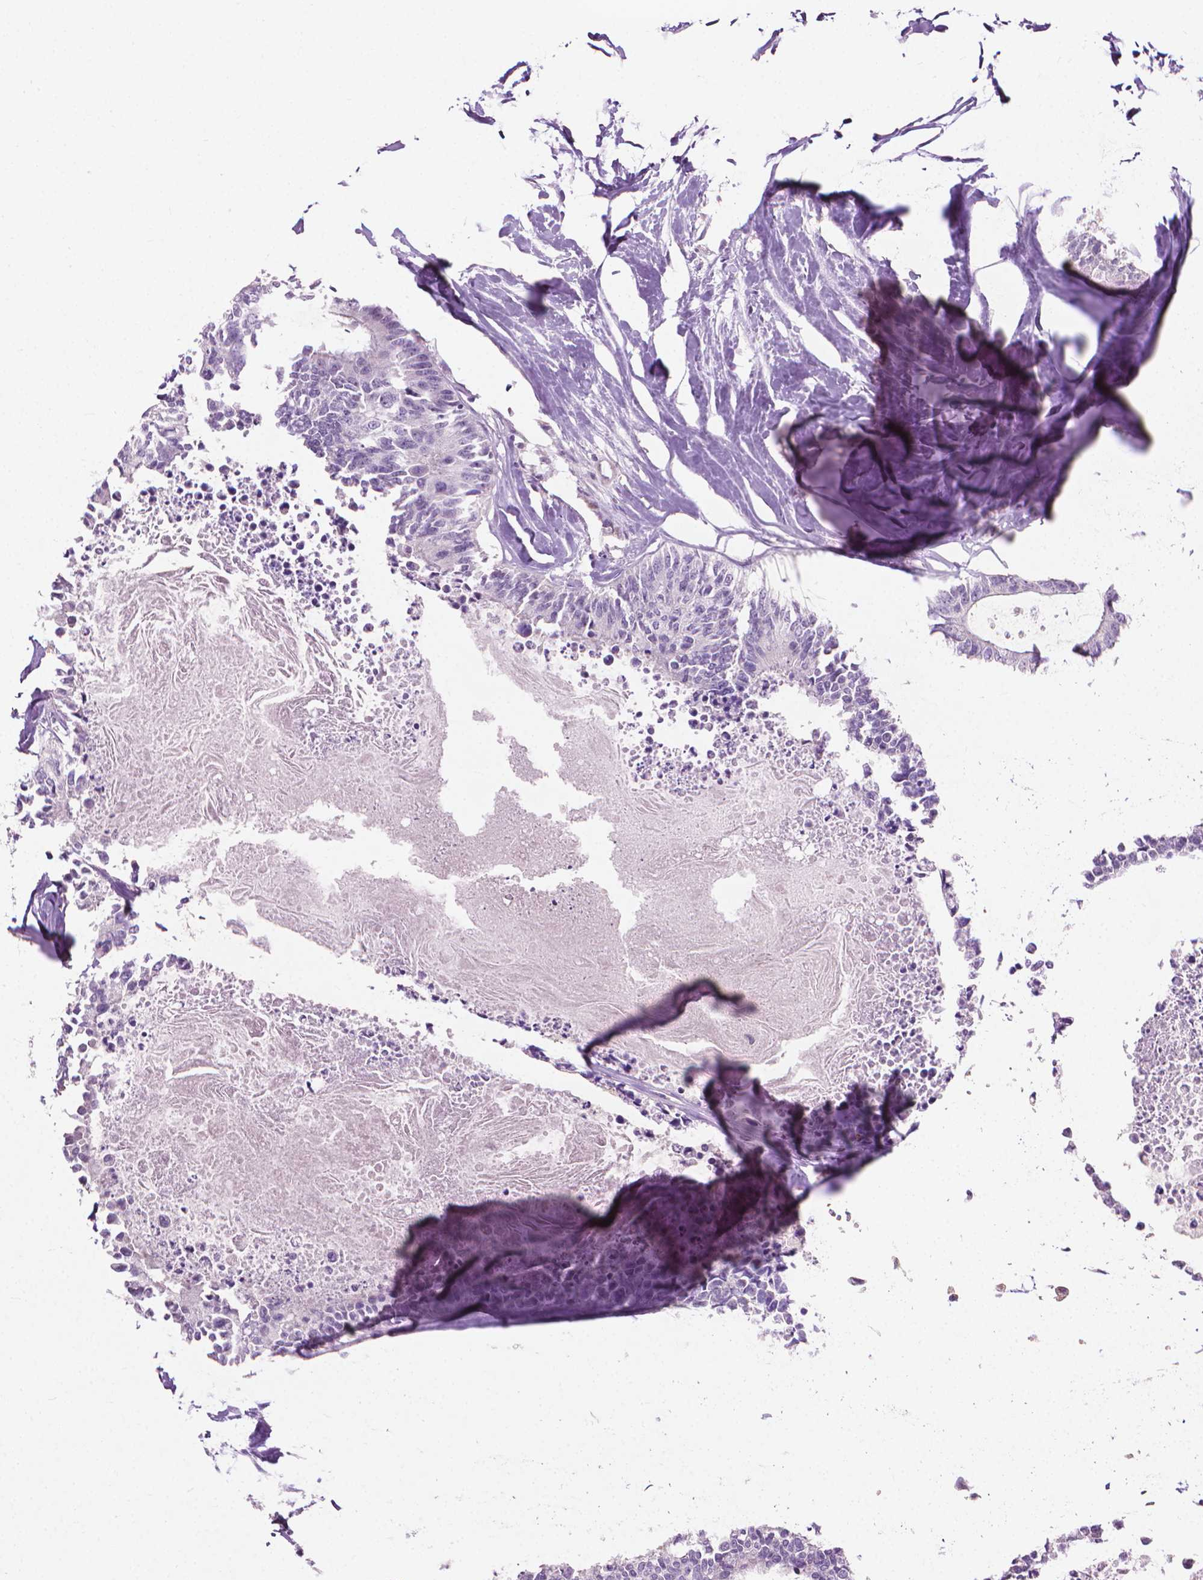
{"staining": {"intensity": "negative", "quantity": "none", "location": "none"}, "tissue": "colorectal cancer", "cell_type": "Tumor cells", "image_type": "cancer", "snomed": [{"axis": "morphology", "description": "Adenocarcinoma, NOS"}, {"axis": "topography", "description": "Colon"}, {"axis": "topography", "description": "Rectum"}], "caption": "Colorectal adenocarcinoma was stained to show a protein in brown. There is no significant expression in tumor cells.", "gene": "KRT73", "patient": {"sex": "male", "age": 57}}